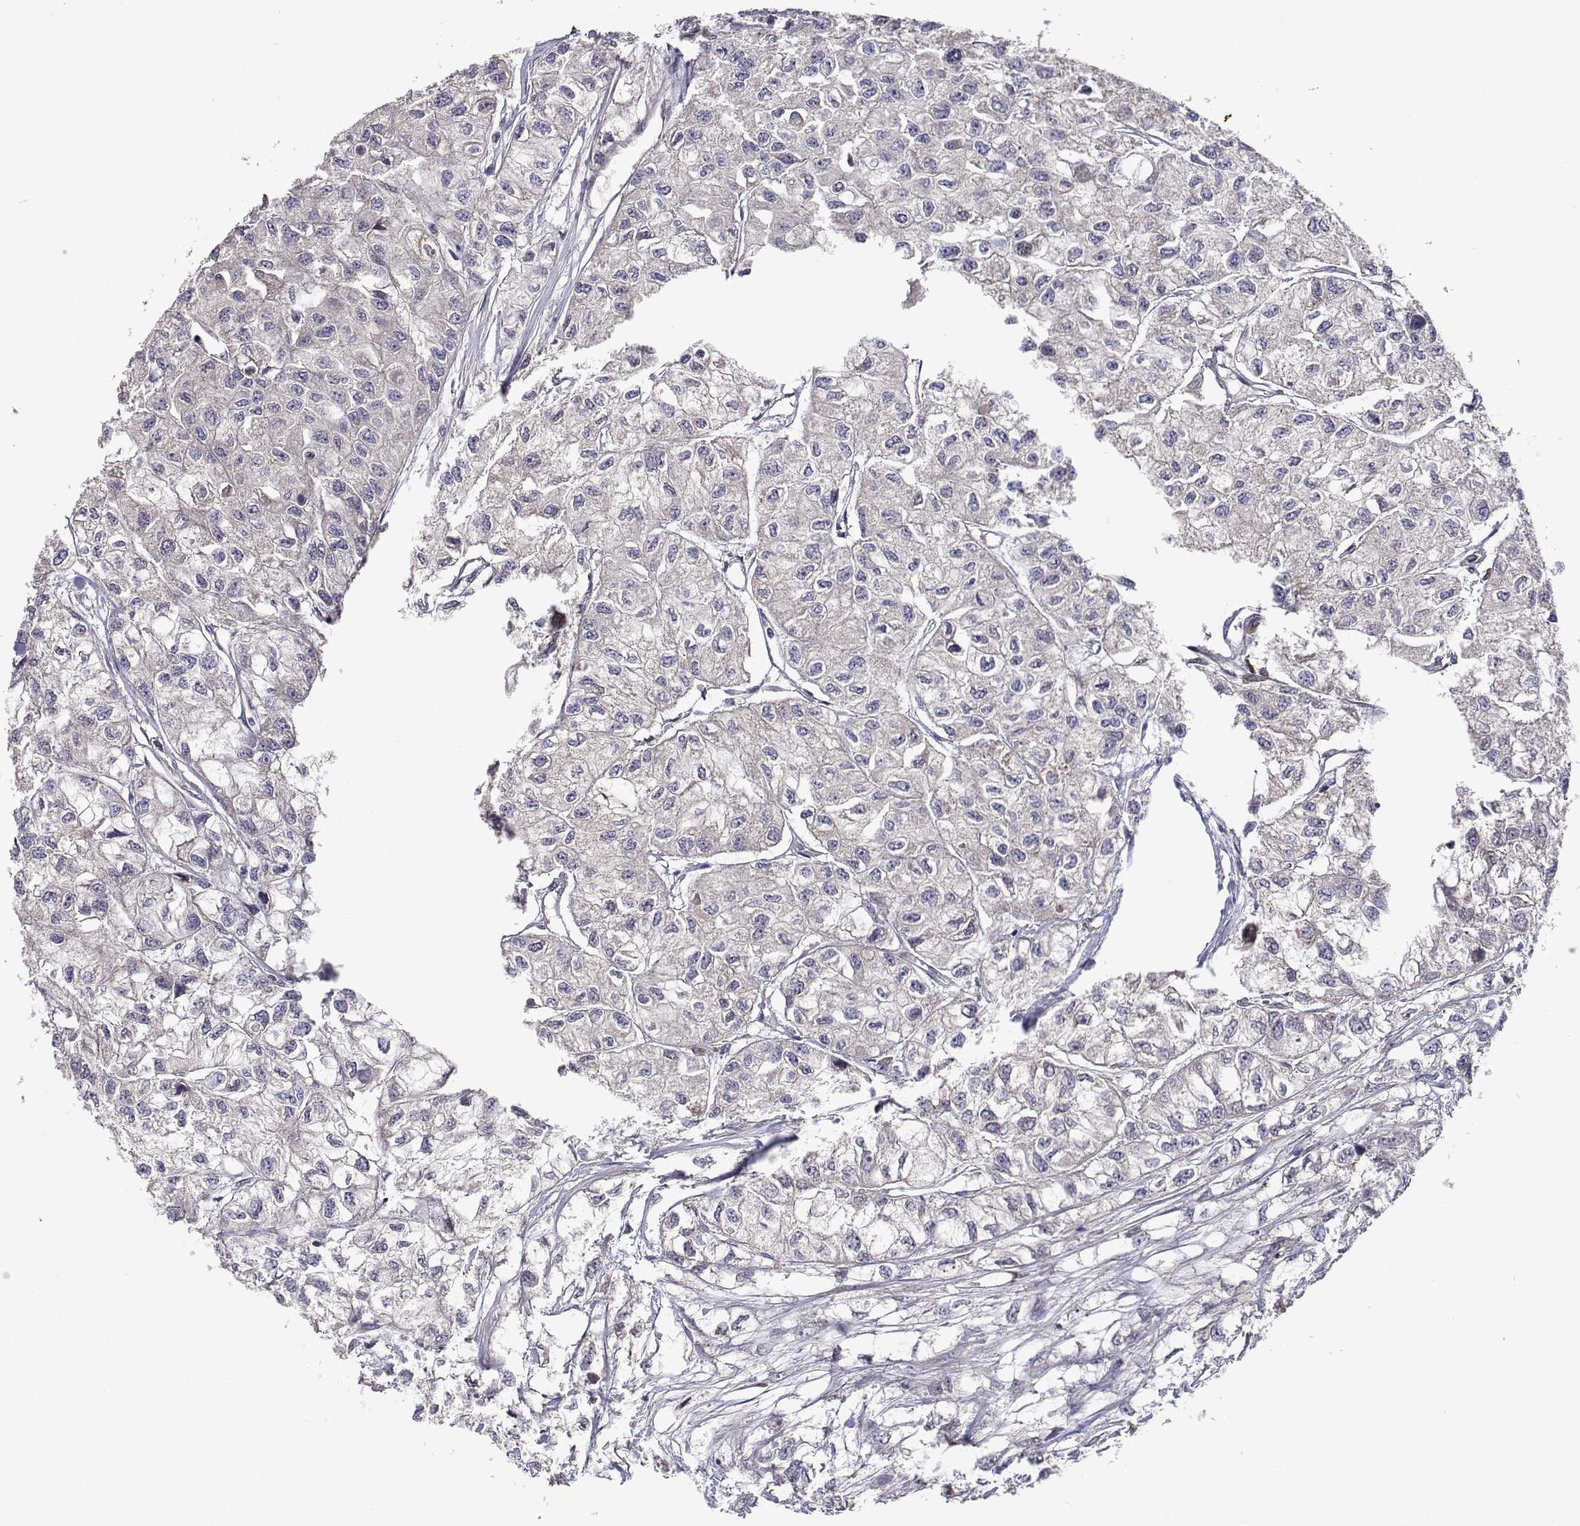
{"staining": {"intensity": "negative", "quantity": "none", "location": "none"}, "tissue": "renal cancer", "cell_type": "Tumor cells", "image_type": "cancer", "snomed": [{"axis": "morphology", "description": "Adenocarcinoma, NOS"}, {"axis": "topography", "description": "Kidney"}], "caption": "Immunohistochemical staining of human renal adenocarcinoma reveals no significant expression in tumor cells. The staining was performed using DAB to visualize the protein expression in brown, while the nuclei were stained in blue with hematoxylin (Magnification: 20x).", "gene": "TARBP2", "patient": {"sex": "male", "age": 56}}